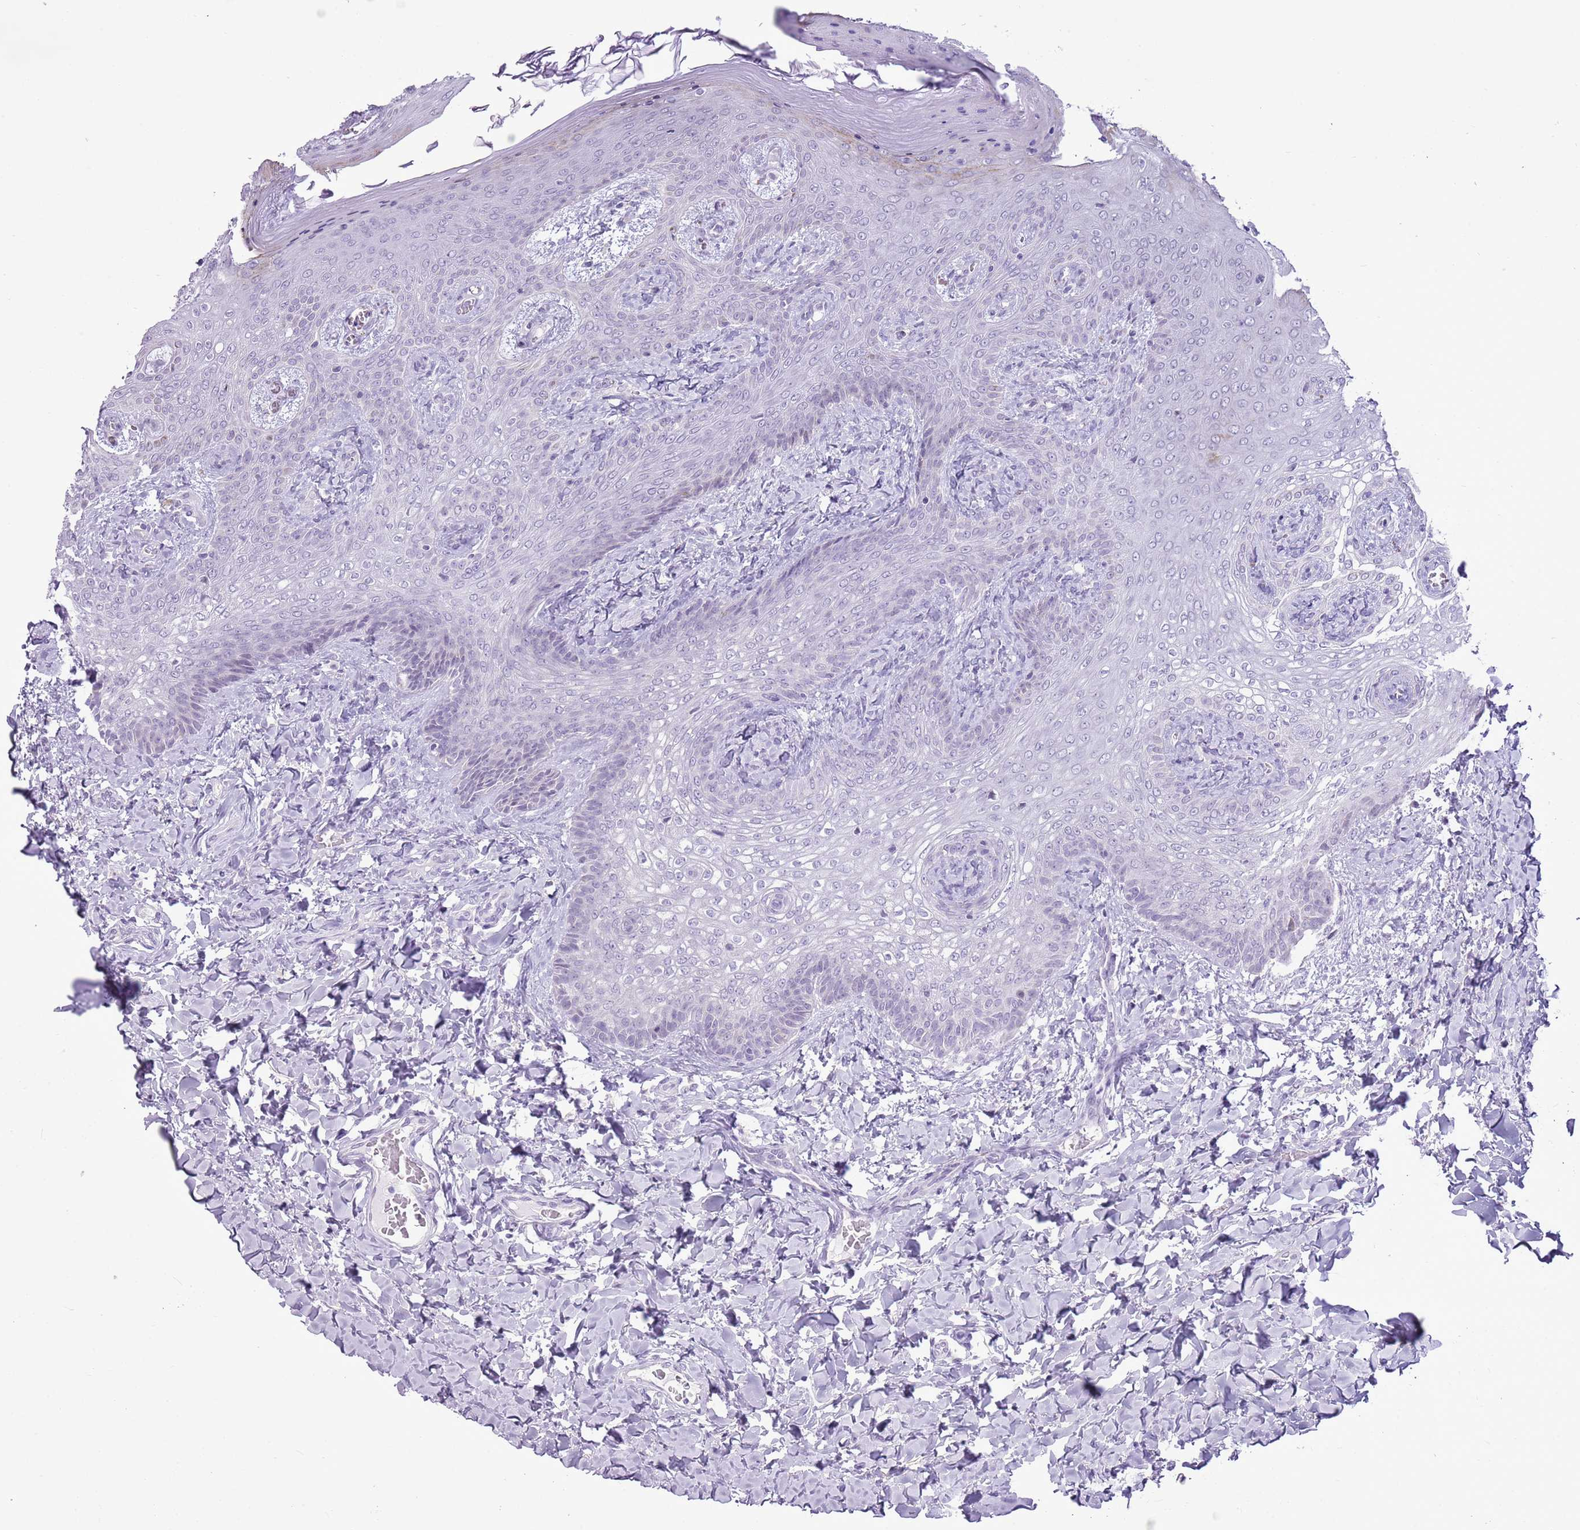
{"staining": {"intensity": "negative", "quantity": "none", "location": "none"}, "tissue": "breast cancer", "cell_type": "Tumor cells", "image_type": "cancer", "snomed": [{"axis": "morphology", "description": "Duct carcinoma"}, {"axis": "topography", "description": "Breast"}], "caption": "DAB (3,3'-diaminobenzidine) immunohistochemical staining of breast infiltrating ductal carcinoma shows no significant staining in tumor cells. (DAB immunohistochemistry (IHC), high magnification).", "gene": "RPL3L", "patient": {"sex": "female", "age": 40}}